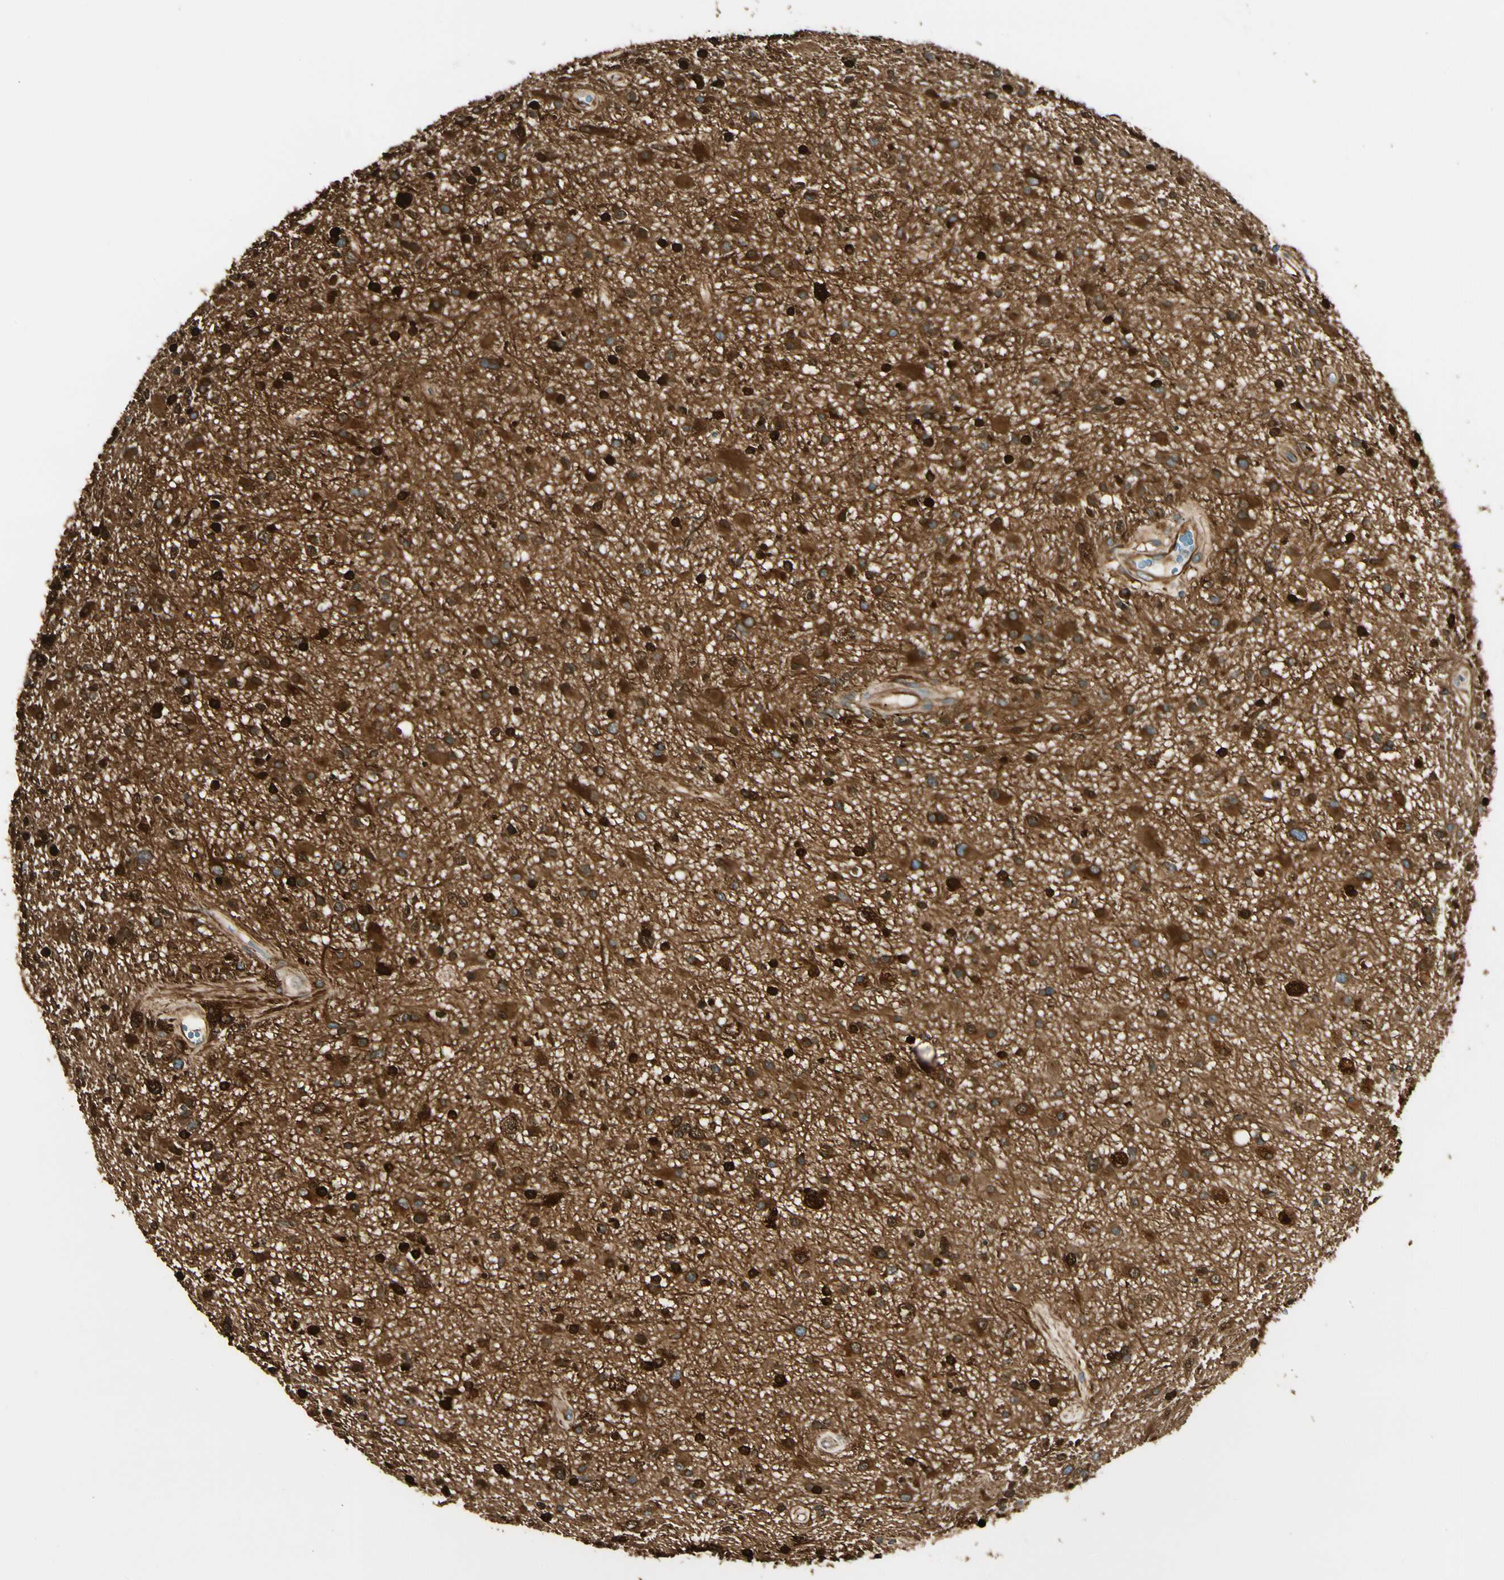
{"staining": {"intensity": "strong", "quantity": ">75%", "location": "cytoplasmic/membranous,nuclear"}, "tissue": "glioma", "cell_type": "Tumor cells", "image_type": "cancer", "snomed": [{"axis": "morphology", "description": "Glioma, malignant, High grade"}, {"axis": "topography", "description": "Brain"}], "caption": "Immunohistochemical staining of glioma demonstrates high levels of strong cytoplasmic/membranous and nuclear positivity in approximately >75% of tumor cells.", "gene": "FTH1", "patient": {"sex": "male", "age": 33}}